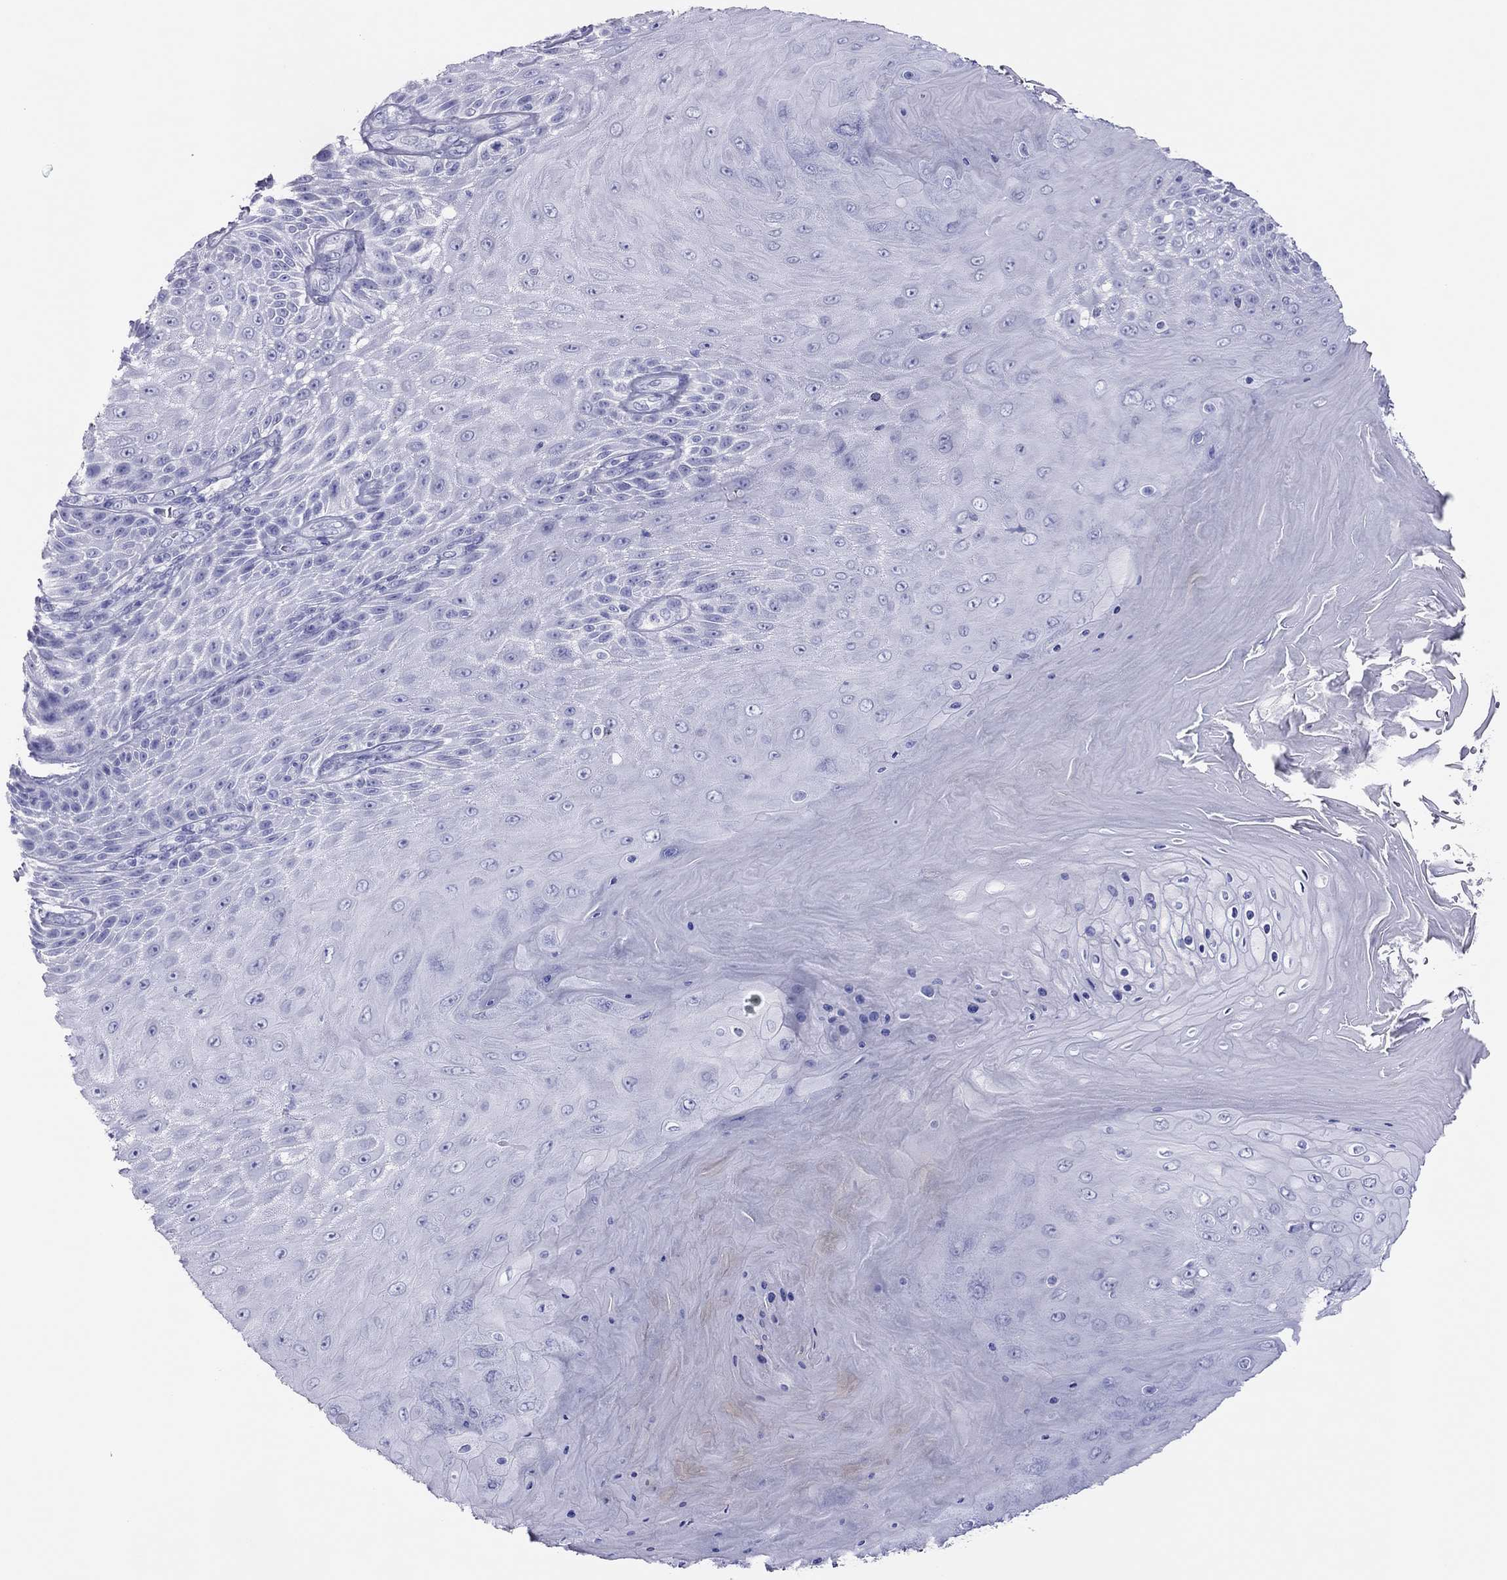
{"staining": {"intensity": "negative", "quantity": "none", "location": "none"}, "tissue": "skin cancer", "cell_type": "Tumor cells", "image_type": "cancer", "snomed": [{"axis": "morphology", "description": "Squamous cell carcinoma, NOS"}, {"axis": "topography", "description": "Skin"}], "caption": "DAB immunohistochemical staining of squamous cell carcinoma (skin) displays no significant staining in tumor cells. (Immunohistochemistry, brightfield microscopy, high magnification).", "gene": "TSHB", "patient": {"sex": "male", "age": 62}}